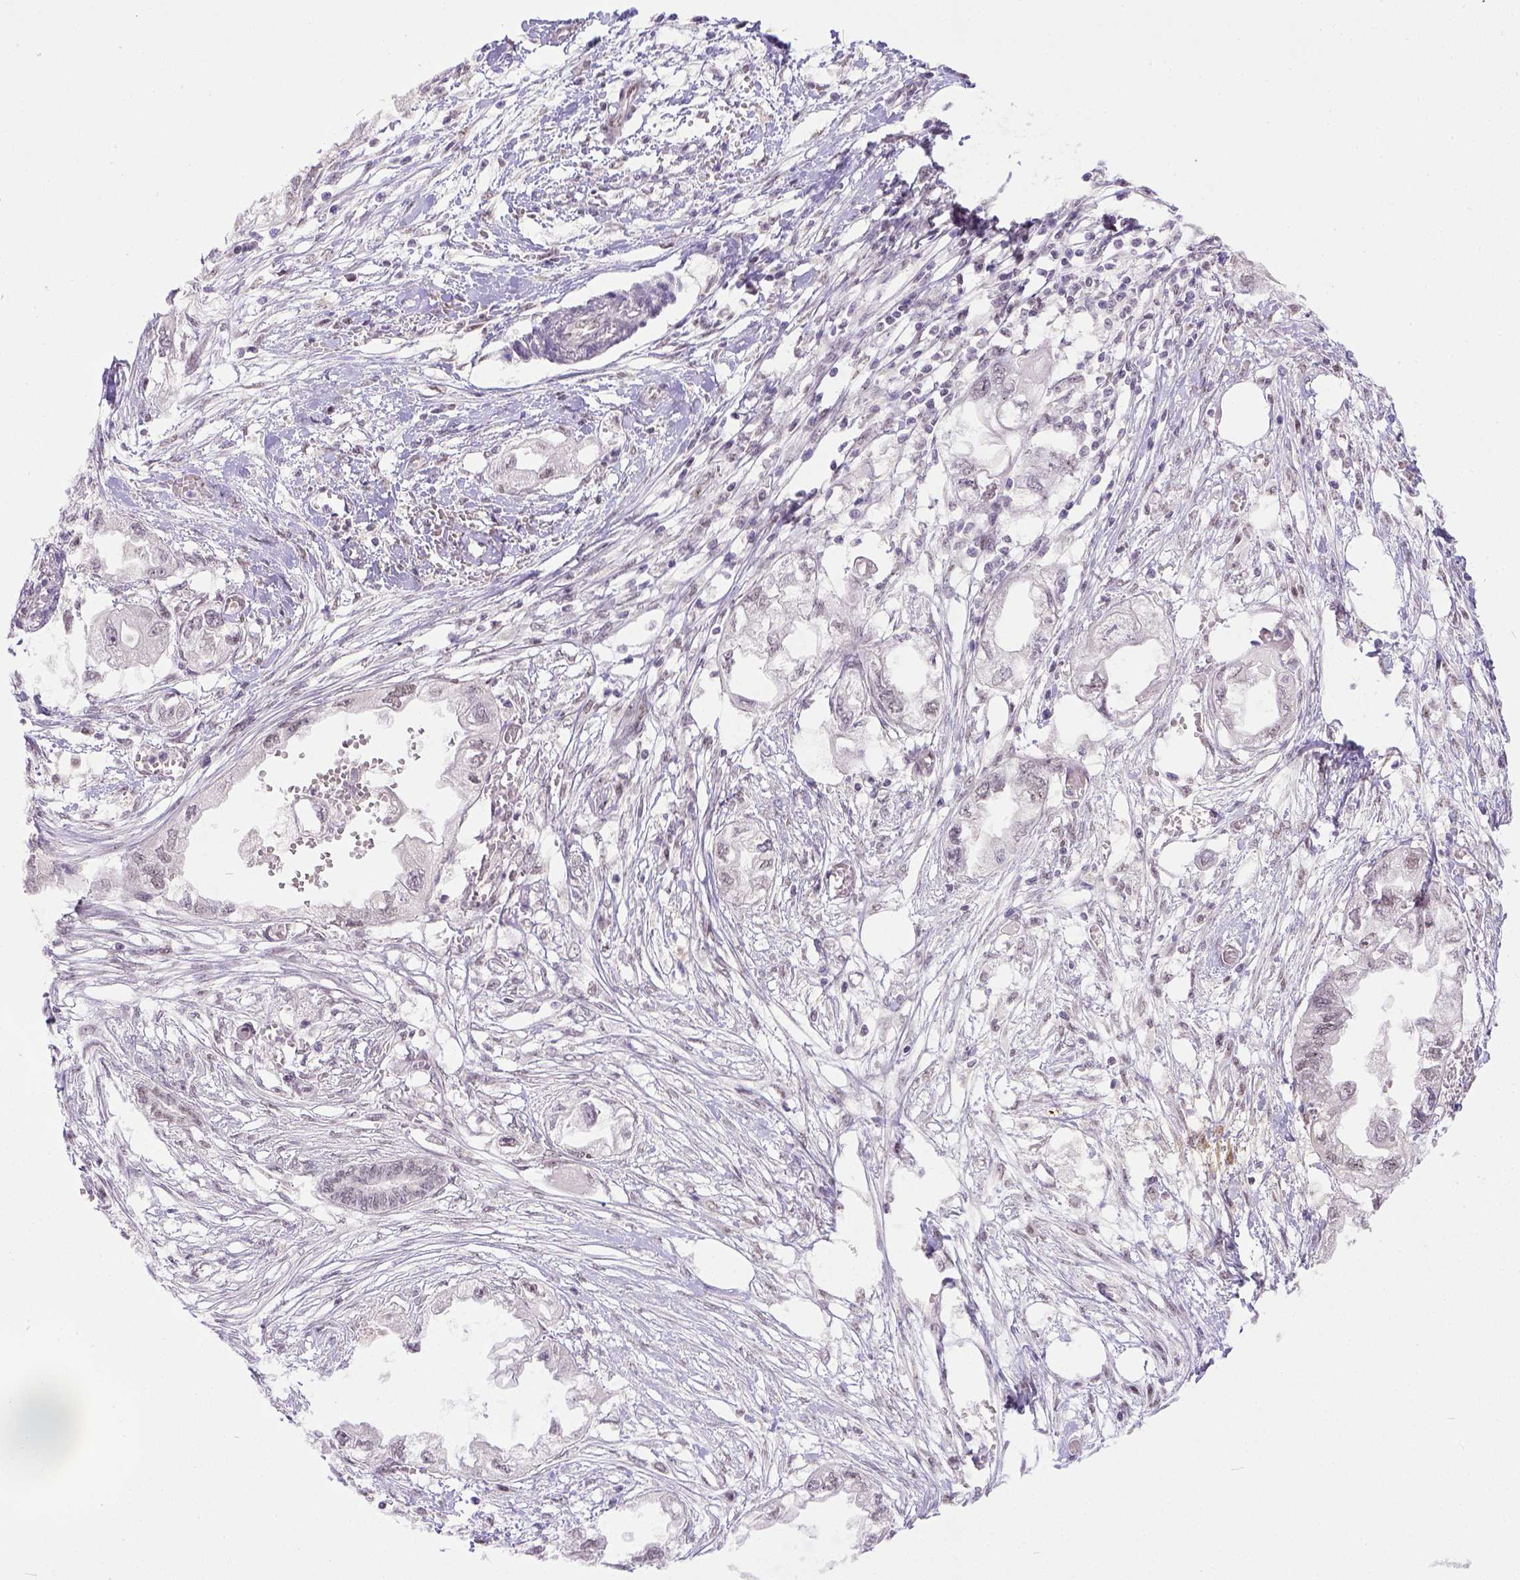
{"staining": {"intensity": "weak", "quantity": "<25%", "location": "nuclear"}, "tissue": "endometrial cancer", "cell_type": "Tumor cells", "image_type": "cancer", "snomed": [{"axis": "morphology", "description": "Adenocarcinoma, NOS"}, {"axis": "morphology", "description": "Adenocarcinoma, metastatic, NOS"}, {"axis": "topography", "description": "Adipose tissue"}, {"axis": "topography", "description": "Endometrium"}], "caption": "Histopathology image shows no protein expression in tumor cells of metastatic adenocarcinoma (endometrial) tissue. (DAB immunohistochemistry (IHC) with hematoxylin counter stain).", "gene": "ERCC1", "patient": {"sex": "female", "age": 67}}